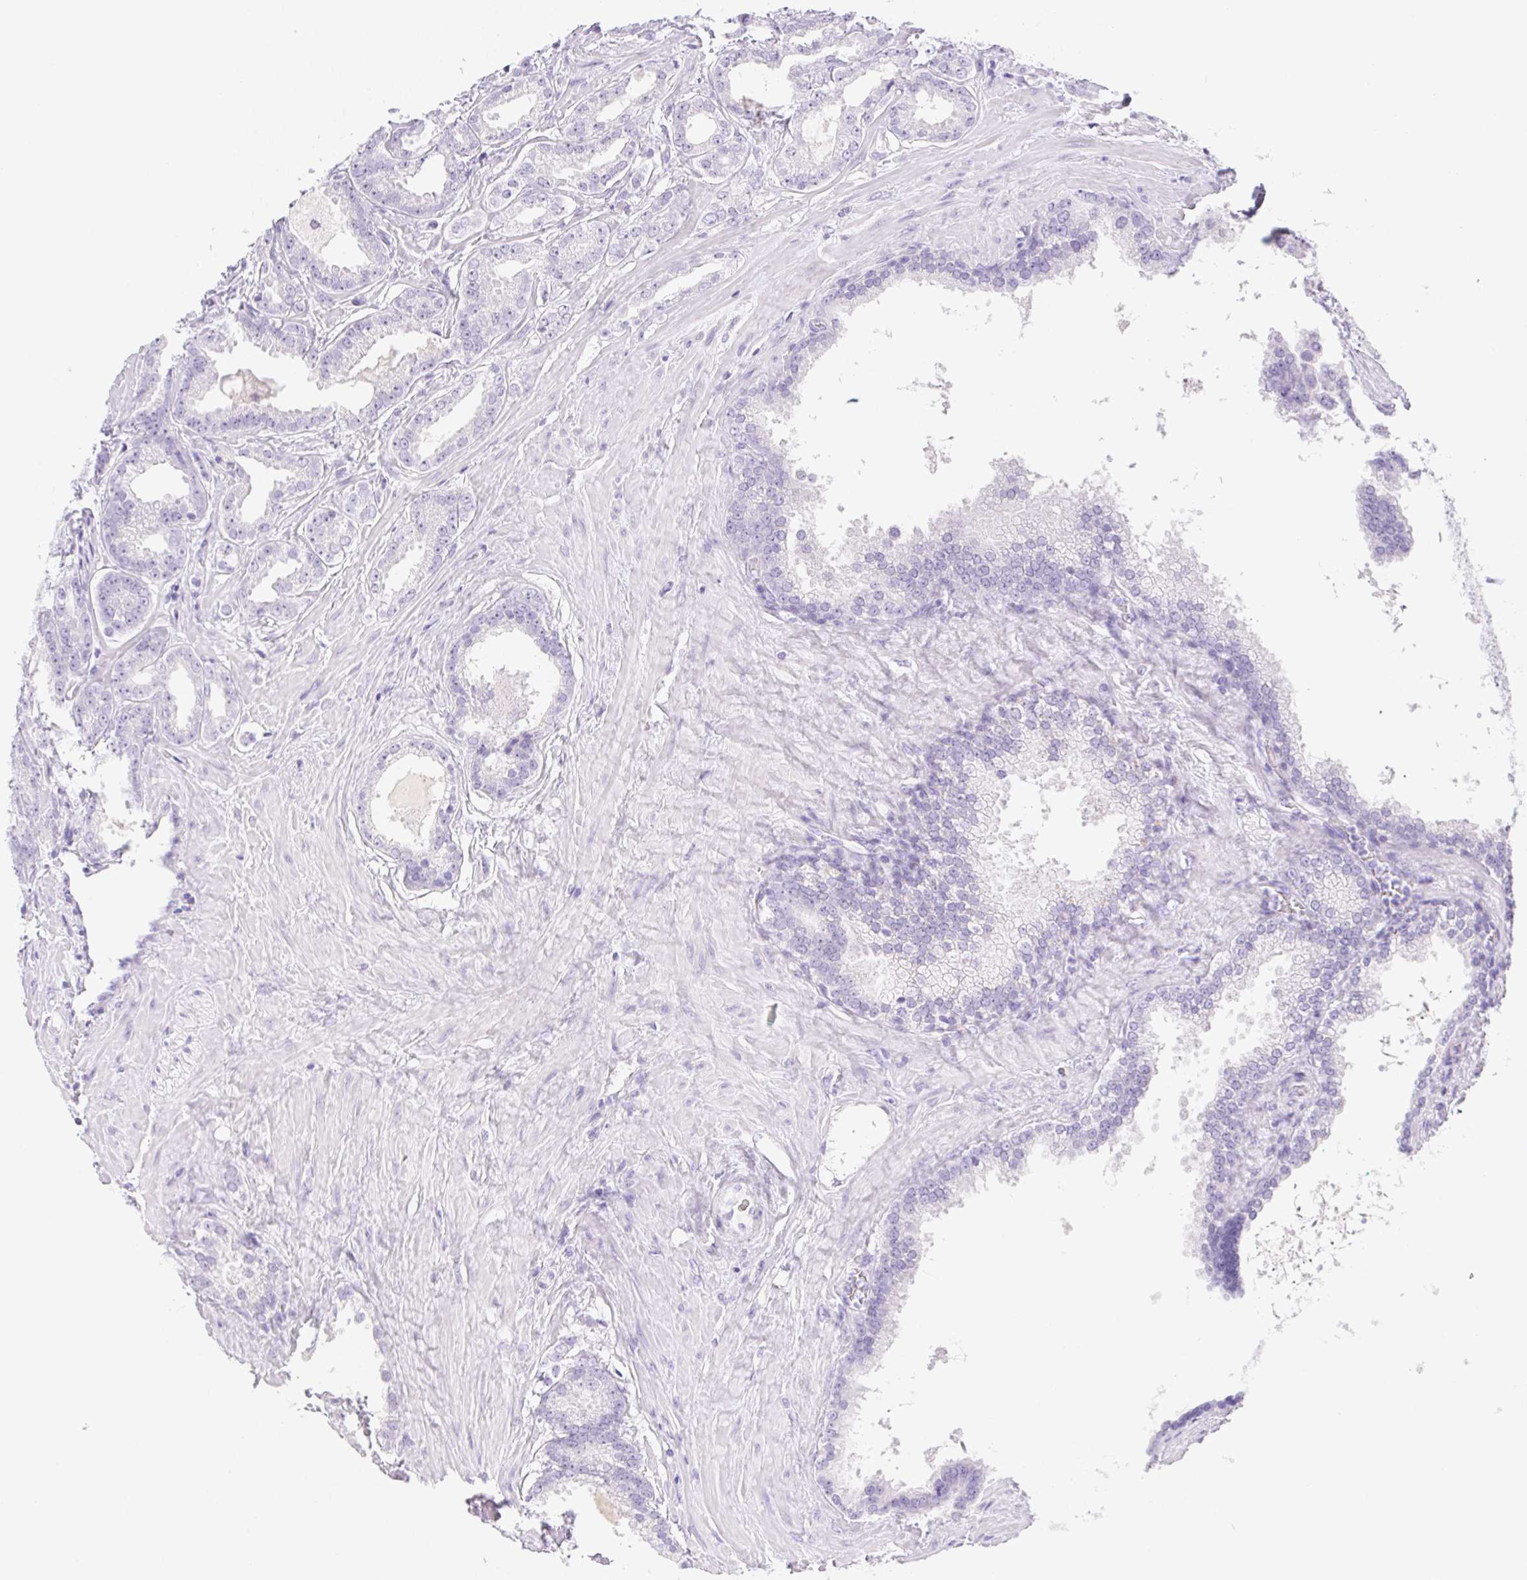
{"staining": {"intensity": "negative", "quantity": "none", "location": "none"}, "tissue": "prostate cancer", "cell_type": "Tumor cells", "image_type": "cancer", "snomed": [{"axis": "morphology", "description": "Adenocarcinoma, Low grade"}, {"axis": "topography", "description": "Prostate"}], "caption": "IHC of human prostate cancer exhibits no positivity in tumor cells.", "gene": "PNLIP", "patient": {"sex": "male", "age": 65}}